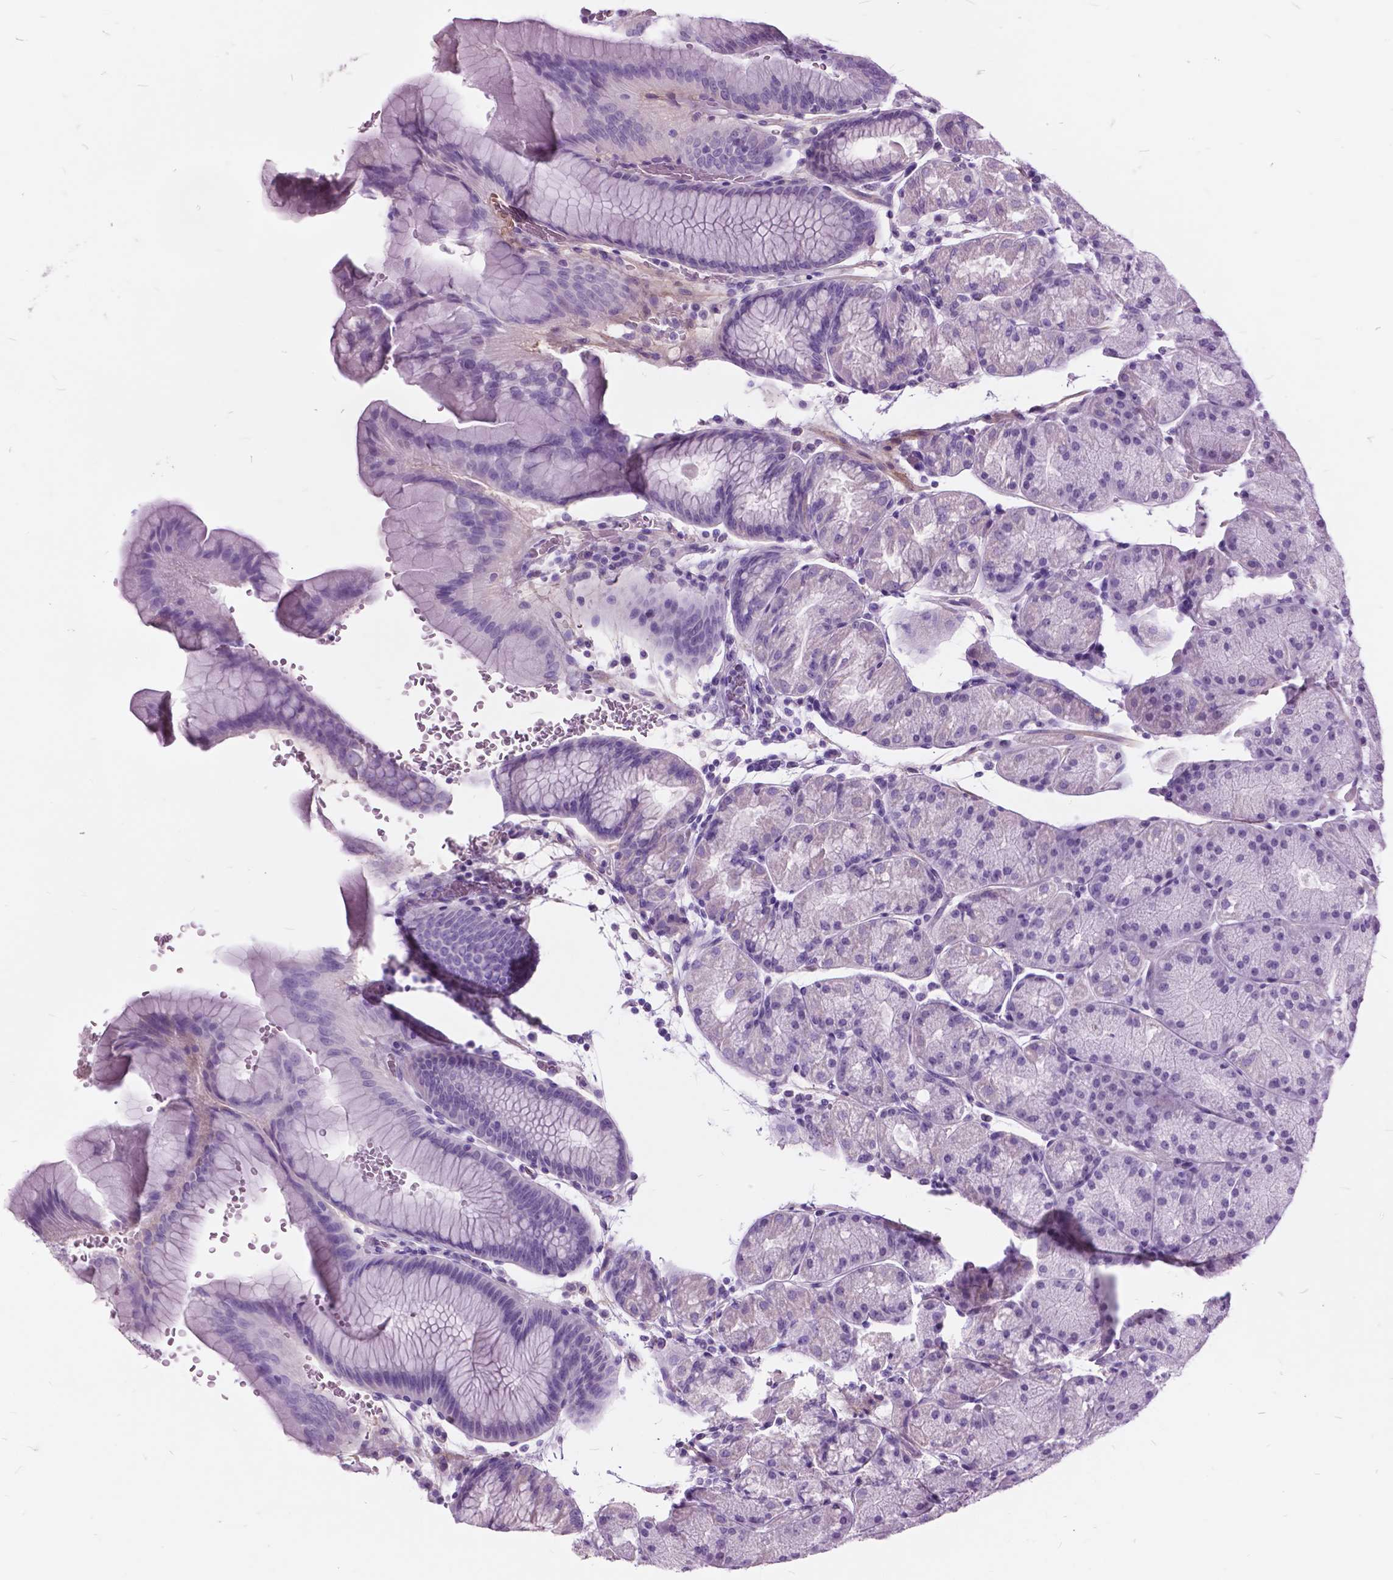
{"staining": {"intensity": "negative", "quantity": "none", "location": "none"}, "tissue": "stomach", "cell_type": "Glandular cells", "image_type": "normal", "snomed": [{"axis": "morphology", "description": "Normal tissue, NOS"}, {"axis": "topography", "description": "Stomach, upper"}, {"axis": "topography", "description": "Stomach"}], "caption": "Glandular cells show no significant staining in normal stomach. The staining was performed using DAB to visualize the protein expression in brown, while the nuclei were stained in blue with hematoxylin (Magnification: 20x).", "gene": "GDF9", "patient": {"sex": "male", "age": 76}}